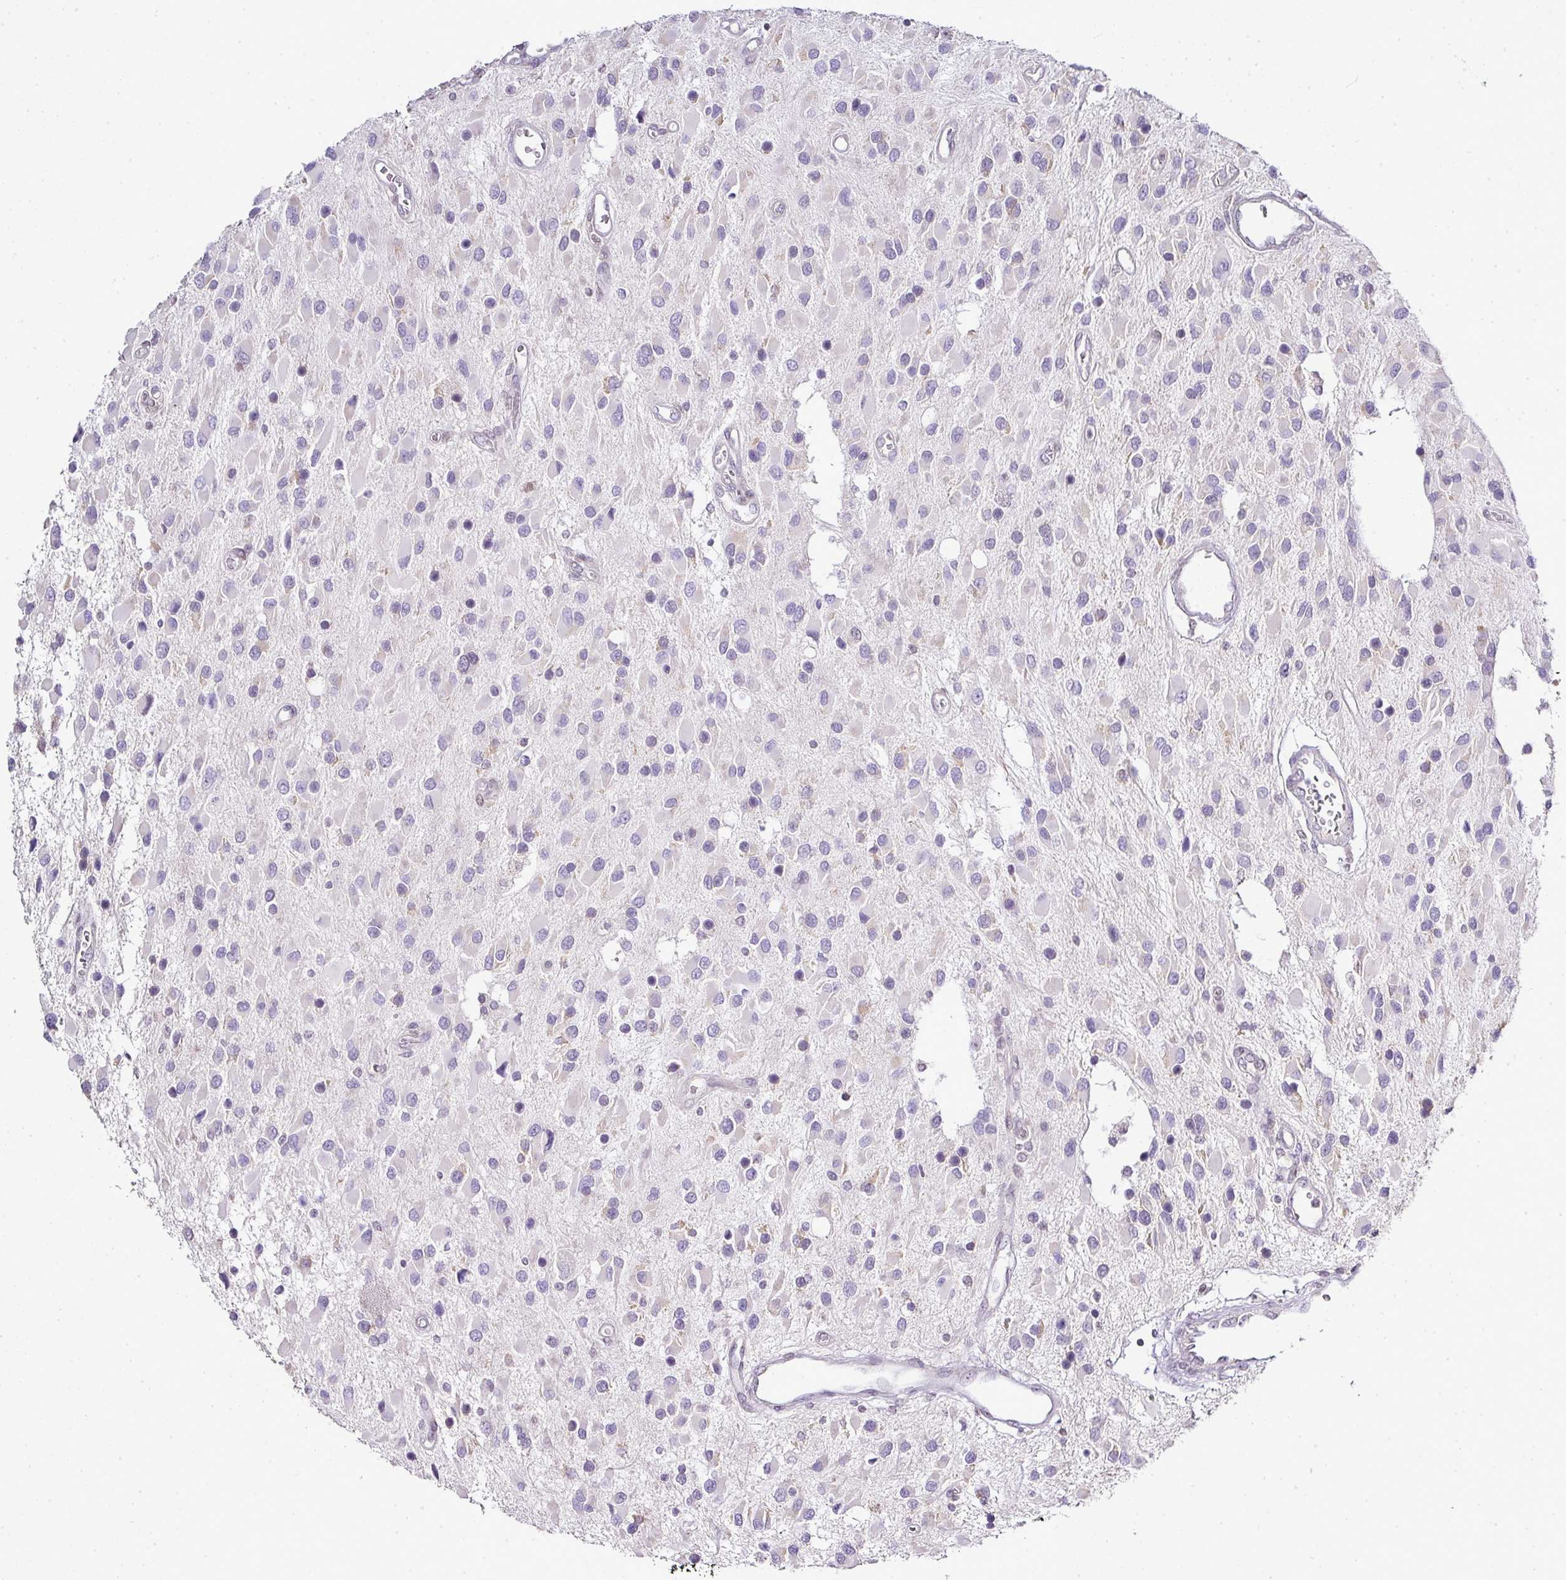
{"staining": {"intensity": "negative", "quantity": "none", "location": "none"}, "tissue": "glioma", "cell_type": "Tumor cells", "image_type": "cancer", "snomed": [{"axis": "morphology", "description": "Glioma, malignant, High grade"}, {"axis": "topography", "description": "Brain"}], "caption": "This photomicrograph is of glioma stained with immunohistochemistry (IHC) to label a protein in brown with the nuclei are counter-stained blue. There is no expression in tumor cells.", "gene": "FAM32A", "patient": {"sex": "male", "age": 53}}